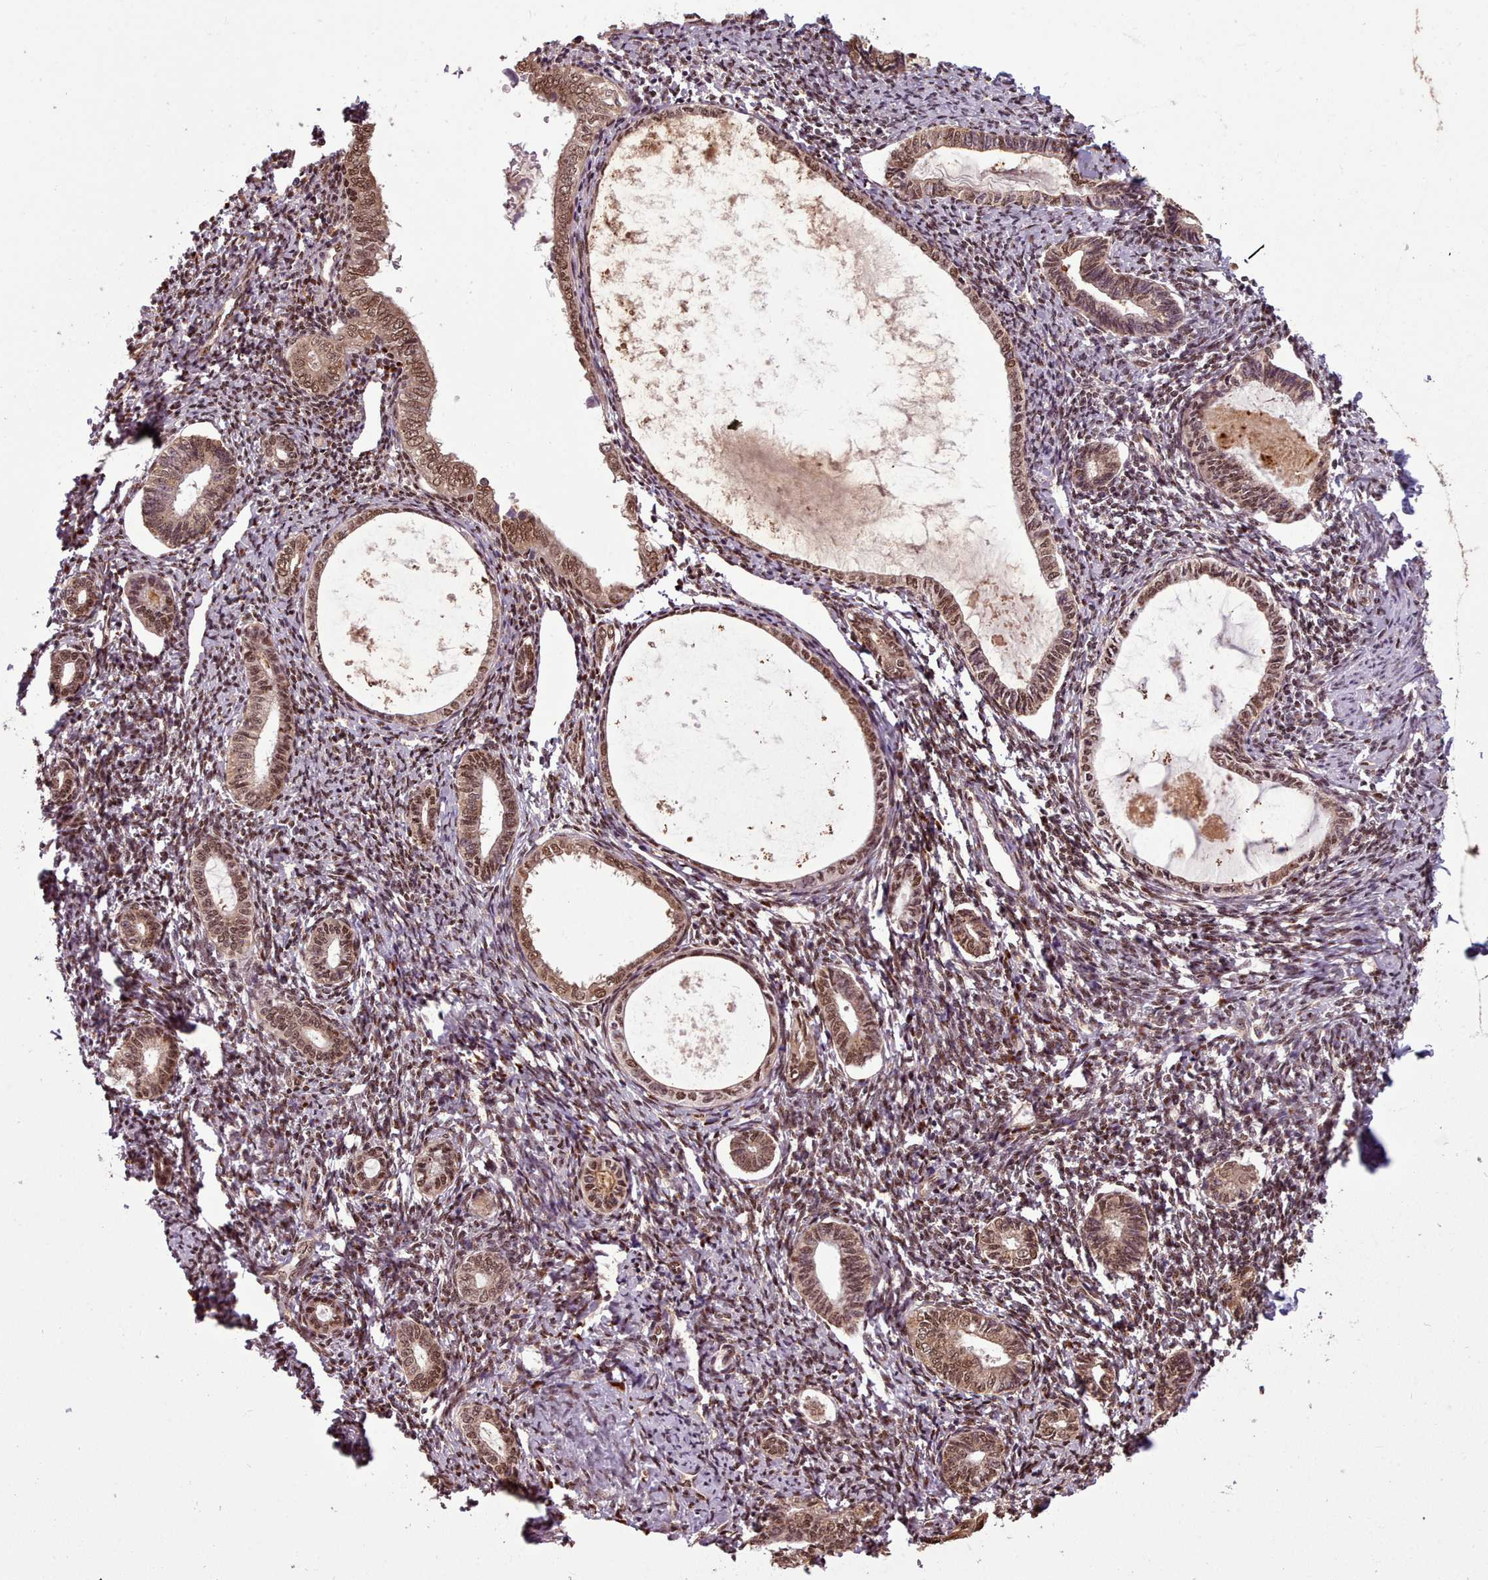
{"staining": {"intensity": "moderate", "quantity": ">75%", "location": "nuclear"}, "tissue": "endometrium", "cell_type": "Cells in endometrial stroma", "image_type": "normal", "snomed": [{"axis": "morphology", "description": "Normal tissue, NOS"}, {"axis": "topography", "description": "Endometrium"}], "caption": "Immunohistochemical staining of normal human endometrium exhibits moderate nuclear protein positivity in approximately >75% of cells in endometrial stroma.", "gene": "RPS27A", "patient": {"sex": "female", "age": 63}}